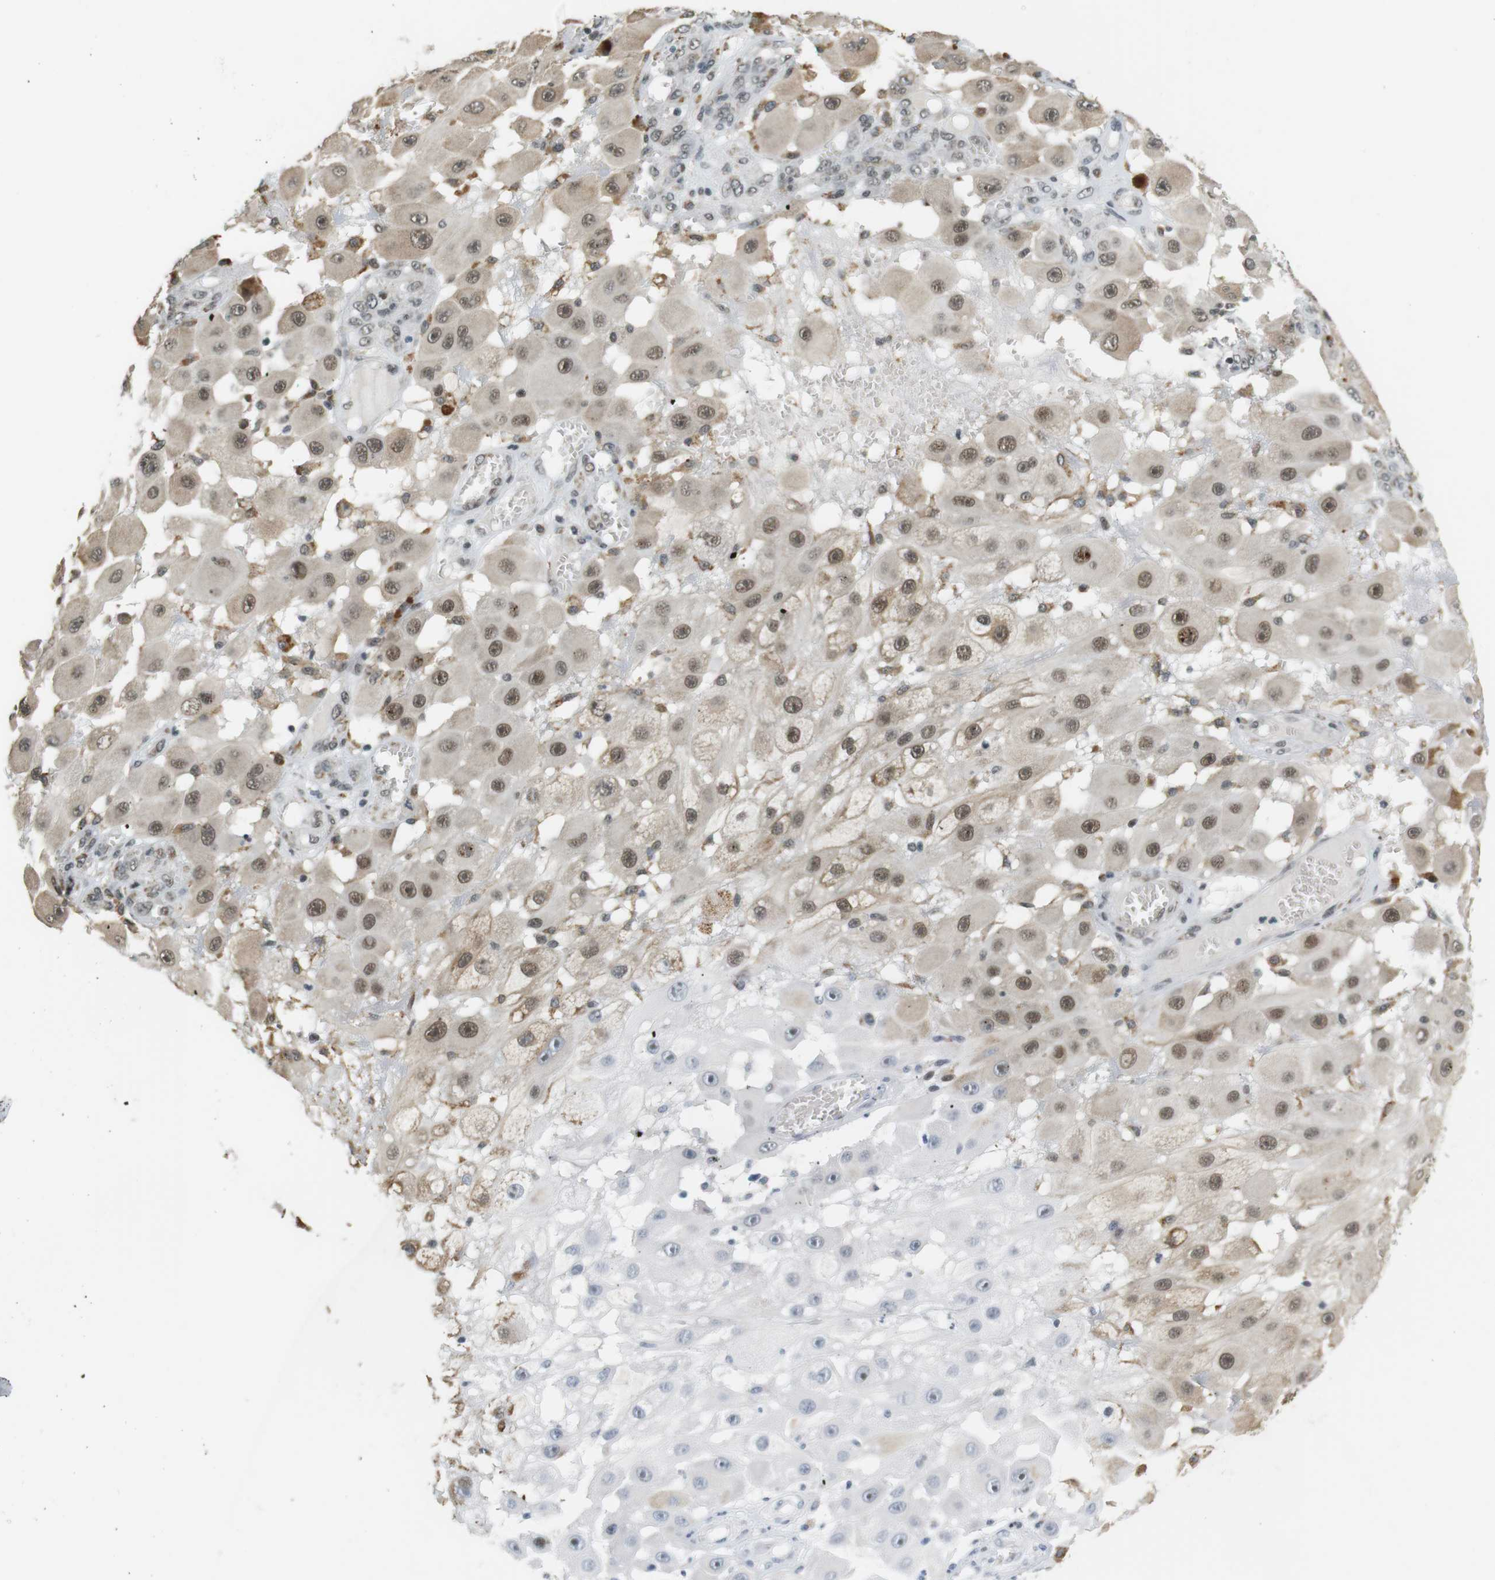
{"staining": {"intensity": "weak", "quantity": ">75%", "location": "nuclear"}, "tissue": "melanoma", "cell_type": "Tumor cells", "image_type": "cancer", "snomed": [{"axis": "morphology", "description": "Malignant melanoma, NOS"}, {"axis": "topography", "description": "Skin"}], "caption": "Protein expression analysis of malignant melanoma demonstrates weak nuclear positivity in approximately >75% of tumor cells.", "gene": "RNF38", "patient": {"sex": "female", "age": 81}}